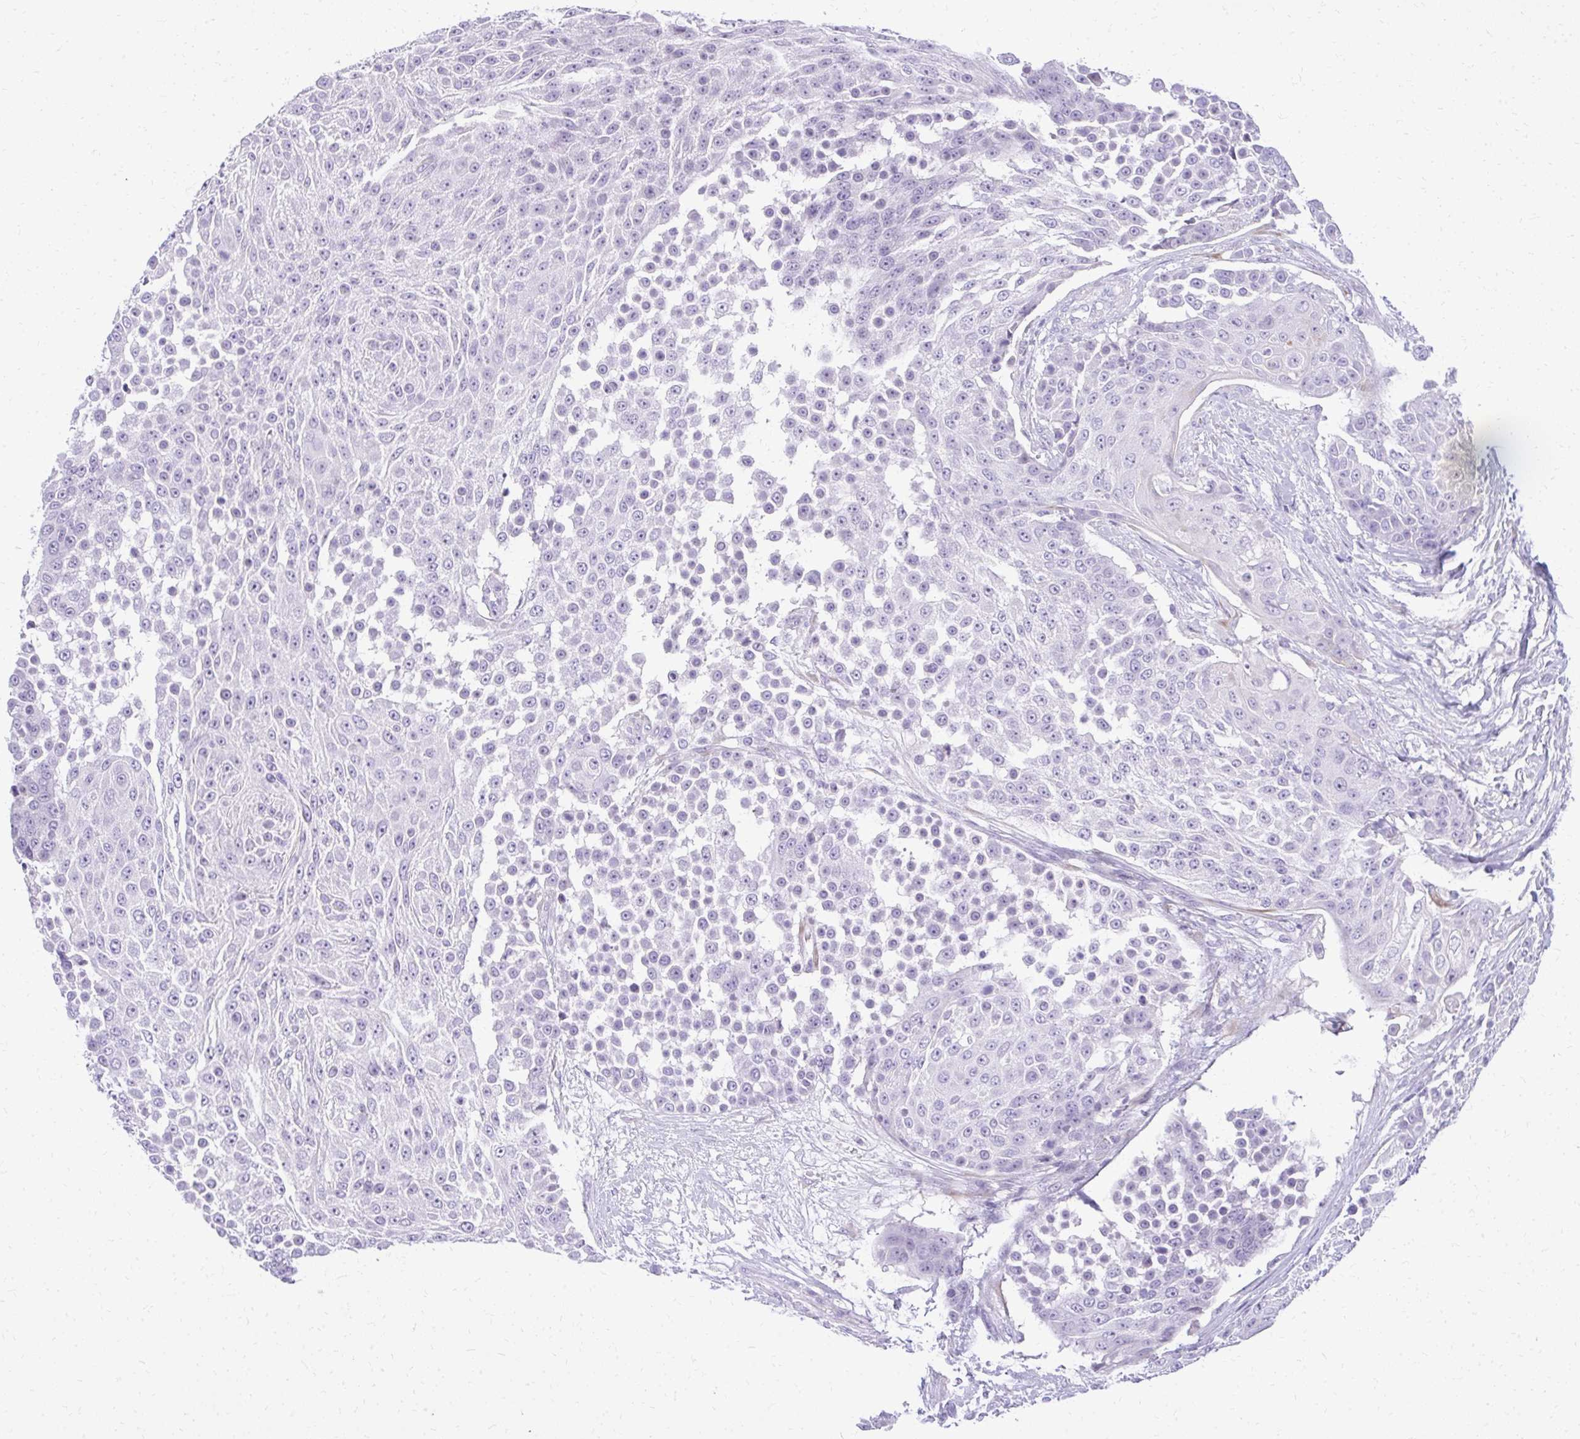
{"staining": {"intensity": "negative", "quantity": "none", "location": "none"}, "tissue": "urothelial cancer", "cell_type": "Tumor cells", "image_type": "cancer", "snomed": [{"axis": "morphology", "description": "Urothelial carcinoma, High grade"}, {"axis": "topography", "description": "Urinary bladder"}], "caption": "DAB immunohistochemical staining of urothelial carcinoma (high-grade) exhibits no significant positivity in tumor cells. (DAB (3,3'-diaminobenzidine) immunohistochemistry with hematoxylin counter stain).", "gene": "PRAP1", "patient": {"sex": "female", "age": 63}}